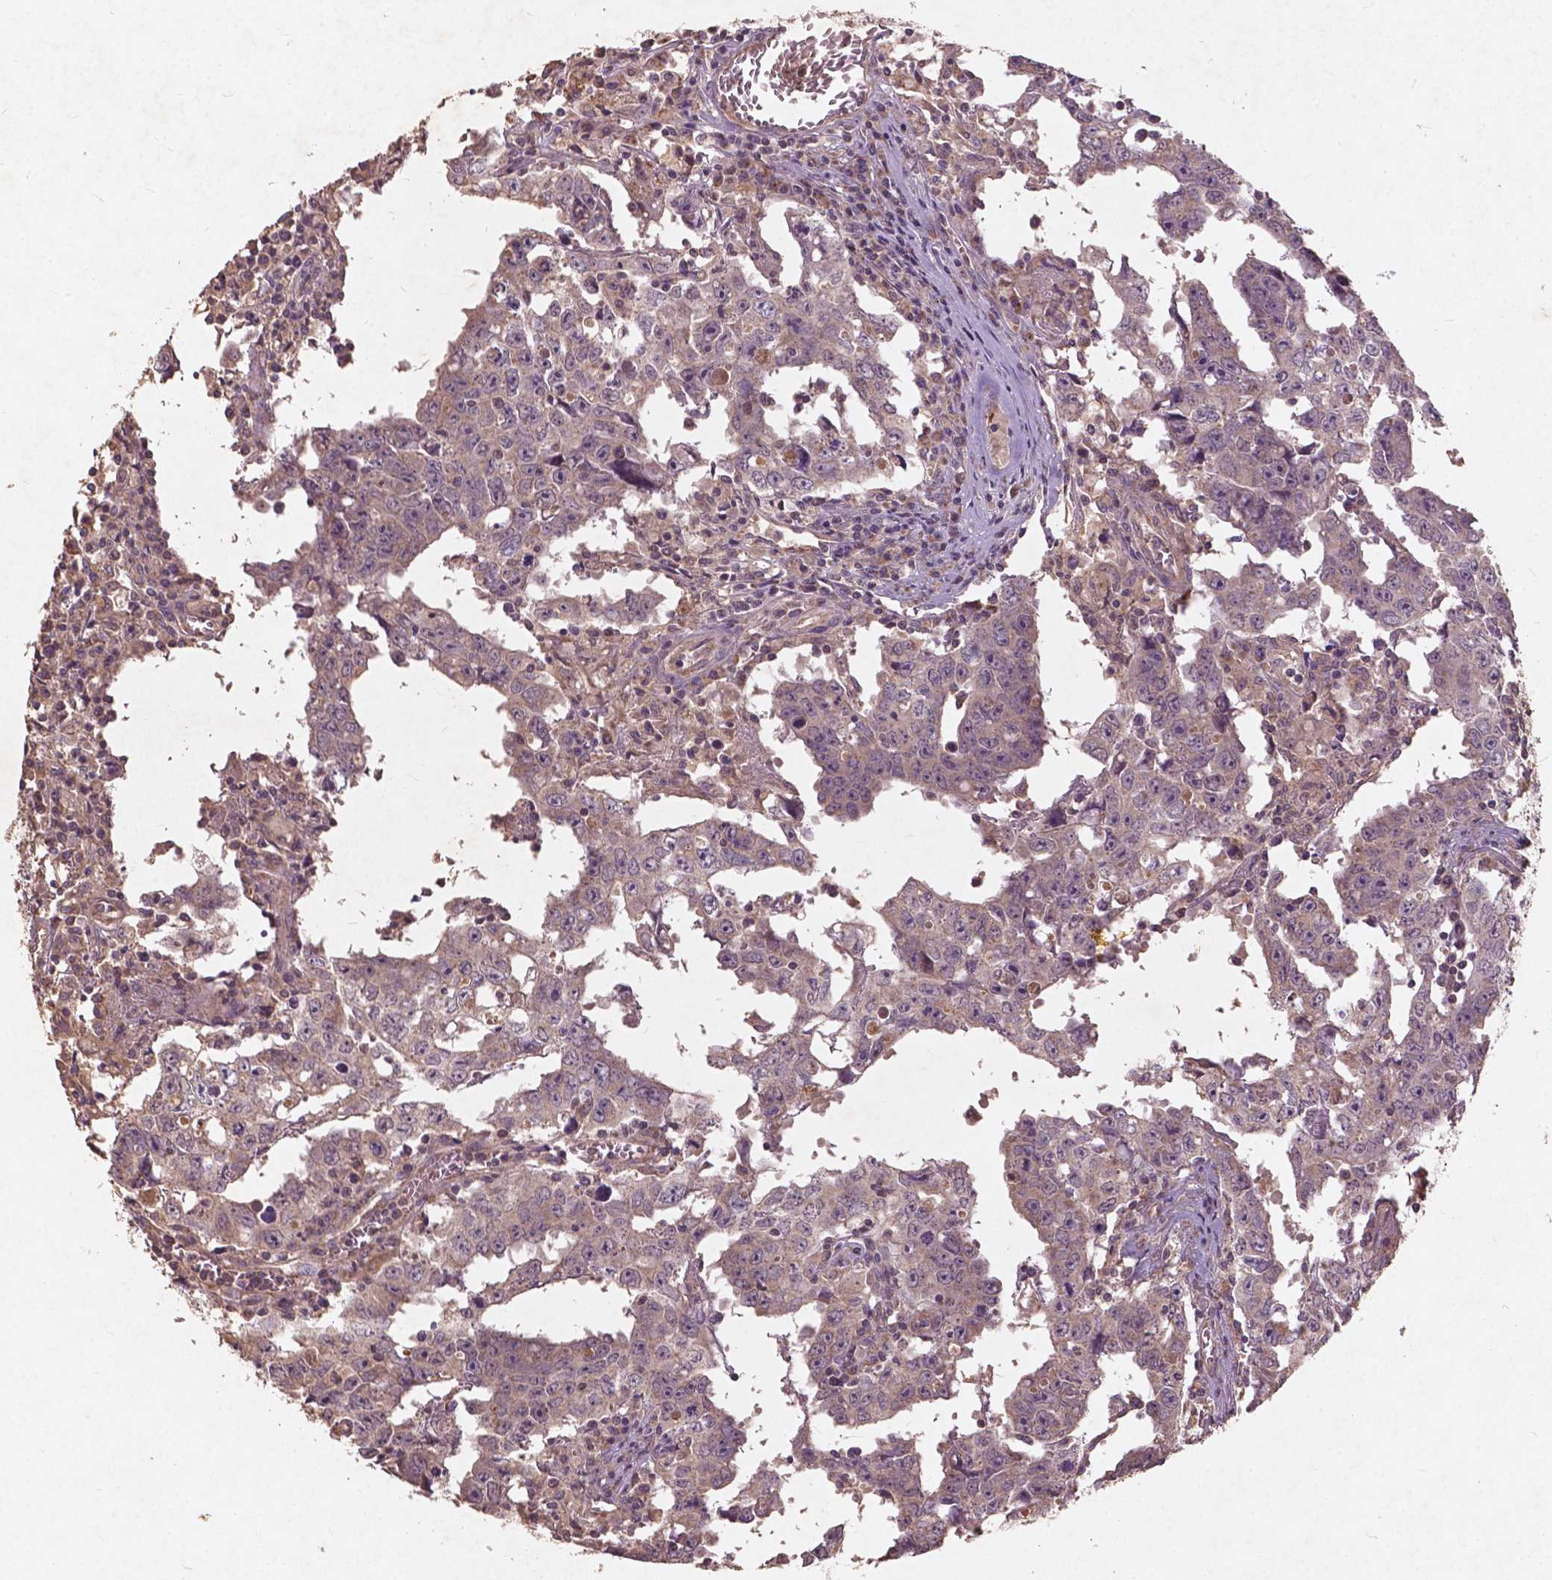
{"staining": {"intensity": "moderate", "quantity": "25%-75%", "location": "cytoplasmic/membranous"}, "tissue": "testis cancer", "cell_type": "Tumor cells", "image_type": "cancer", "snomed": [{"axis": "morphology", "description": "Carcinoma, Embryonal, NOS"}, {"axis": "topography", "description": "Testis"}], "caption": "There is medium levels of moderate cytoplasmic/membranous staining in tumor cells of testis cancer (embryonal carcinoma), as demonstrated by immunohistochemical staining (brown color).", "gene": "ST6GALNAC5", "patient": {"sex": "male", "age": 22}}